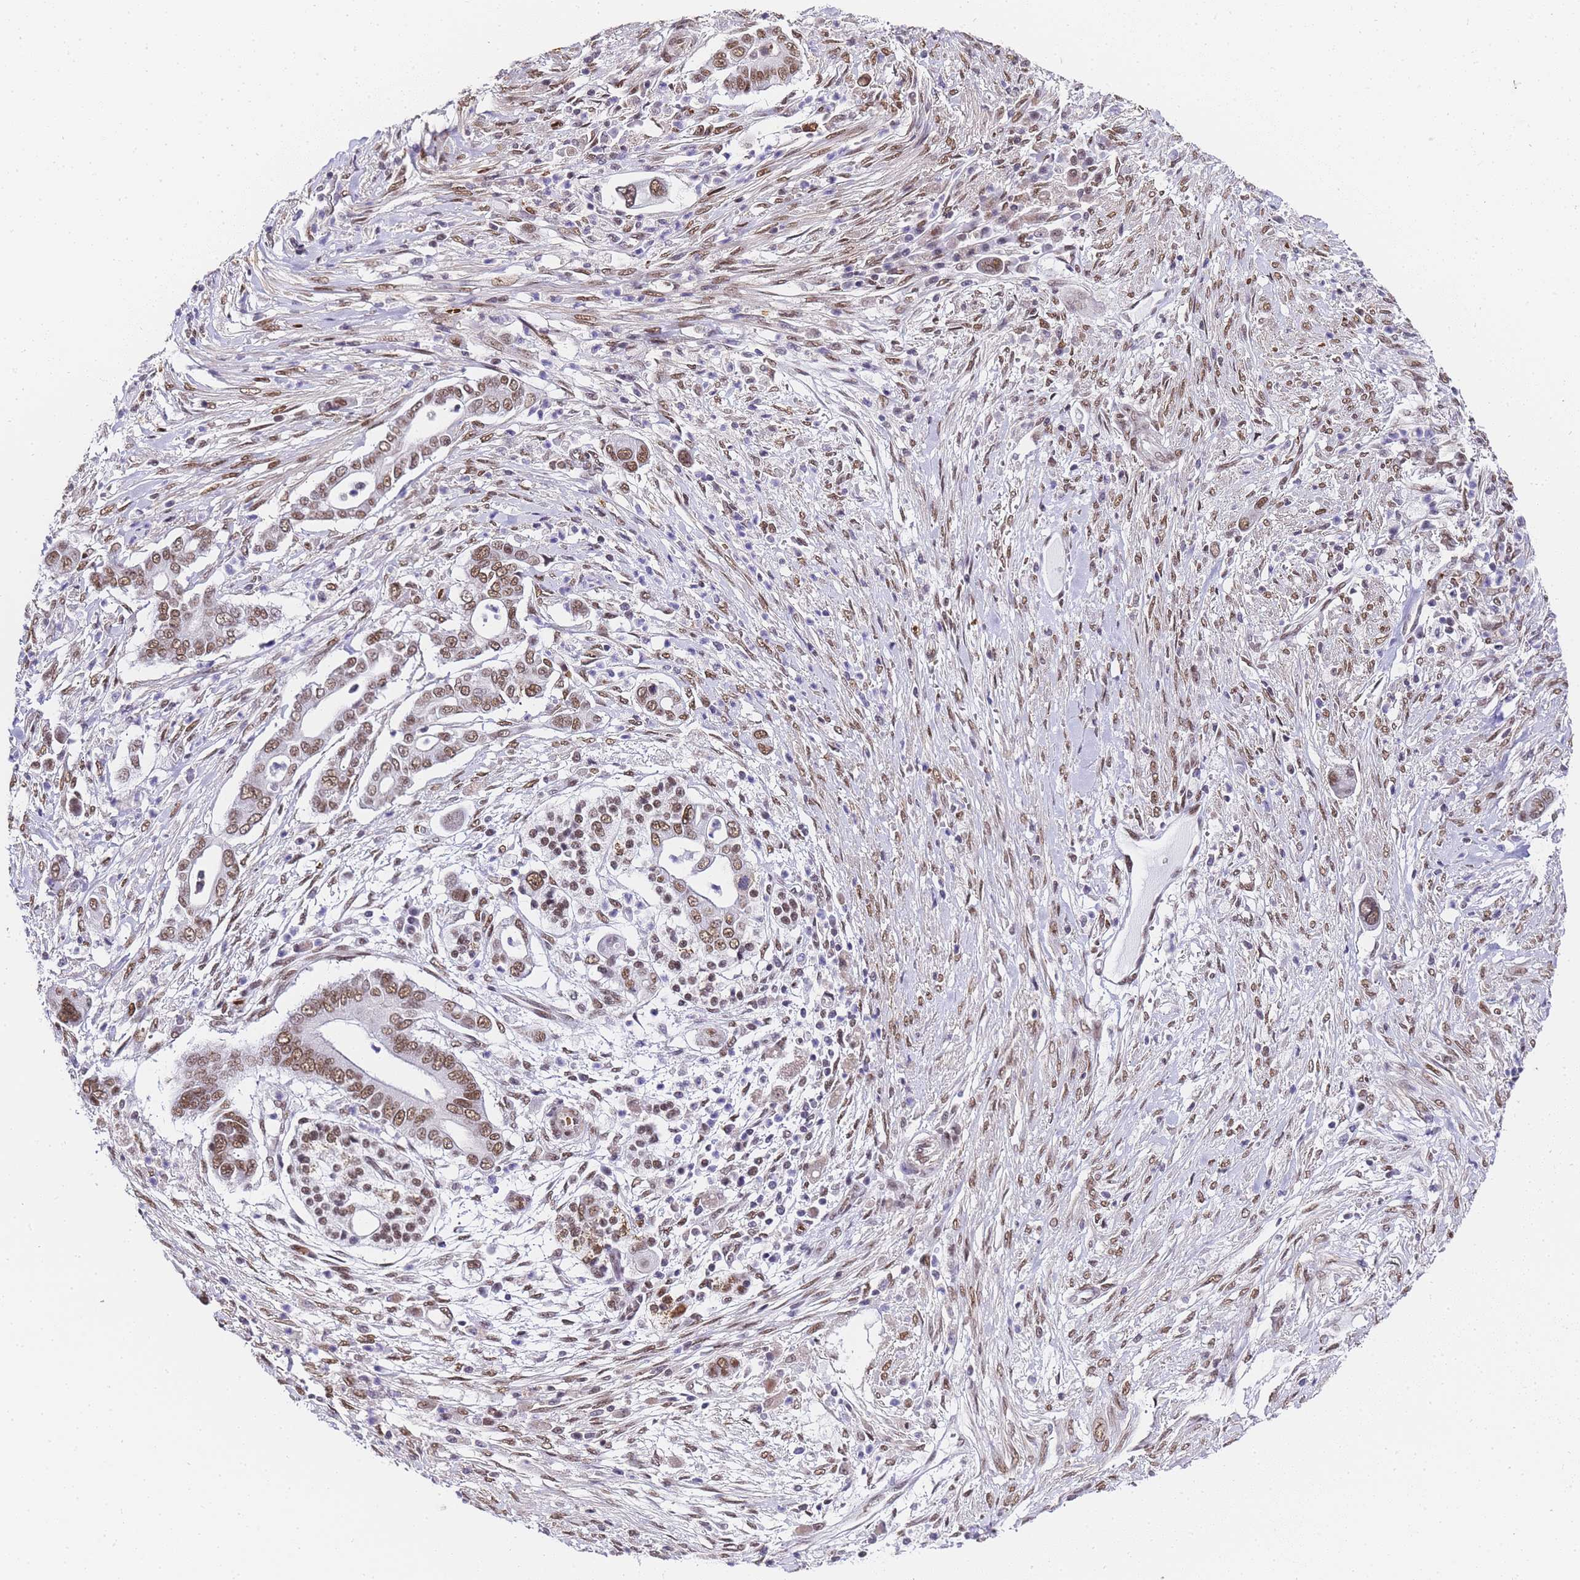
{"staining": {"intensity": "moderate", "quantity": ">75%", "location": "nuclear"}, "tissue": "pancreatic cancer", "cell_type": "Tumor cells", "image_type": "cancer", "snomed": [{"axis": "morphology", "description": "Adenocarcinoma, NOS"}, {"axis": "topography", "description": "Pancreas"}], "caption": "This is a photomicrograph of immunohistochemistry (IHC) staining of pancreatic cancer, which shows moderate staining in the nuclear of tumor cells.", "gene": "POLR1A", "patient": {"sex": "male", "age": 68}}